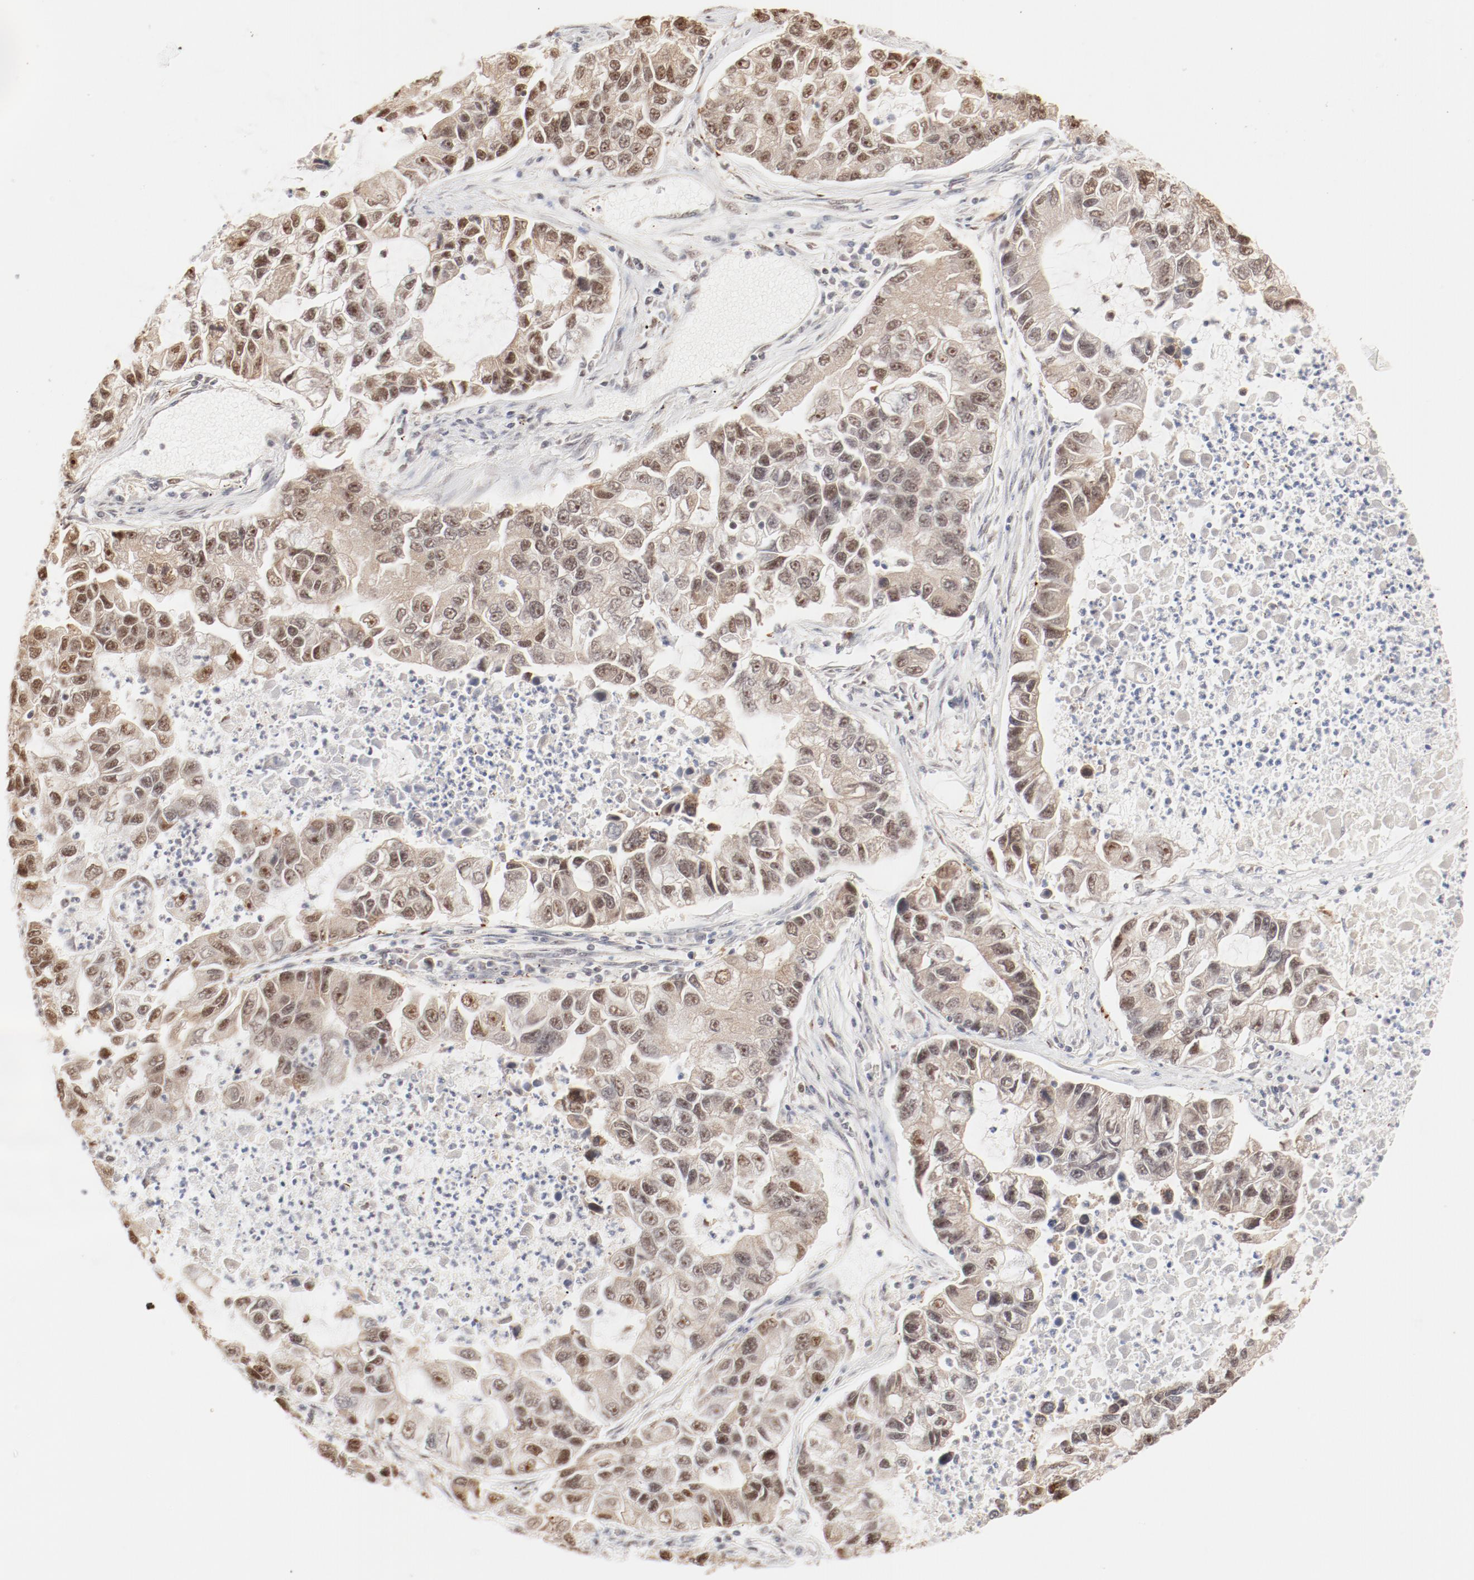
{"staining": {"intensity": "strong", "quantity": "25%-75%", "location": "cytoplasmic/membranous,nuclear"}, "tissue": "lung cancer", "cell_type": "Tumor cells", "image_type": "cancer", "snomed": [{"axis": "morphology", "description": "Adenocarcinoma, NOS"}, {"axis": "topography", "description": "Lung"}], "caption": "Lung cancer tissue exhibits strong cytoplasmic/membranous and nuclear positivity in approximately 25%-75% of tumor cells", "gene": "FAM50A", "patient": {"sex": "female", "age": 51}}